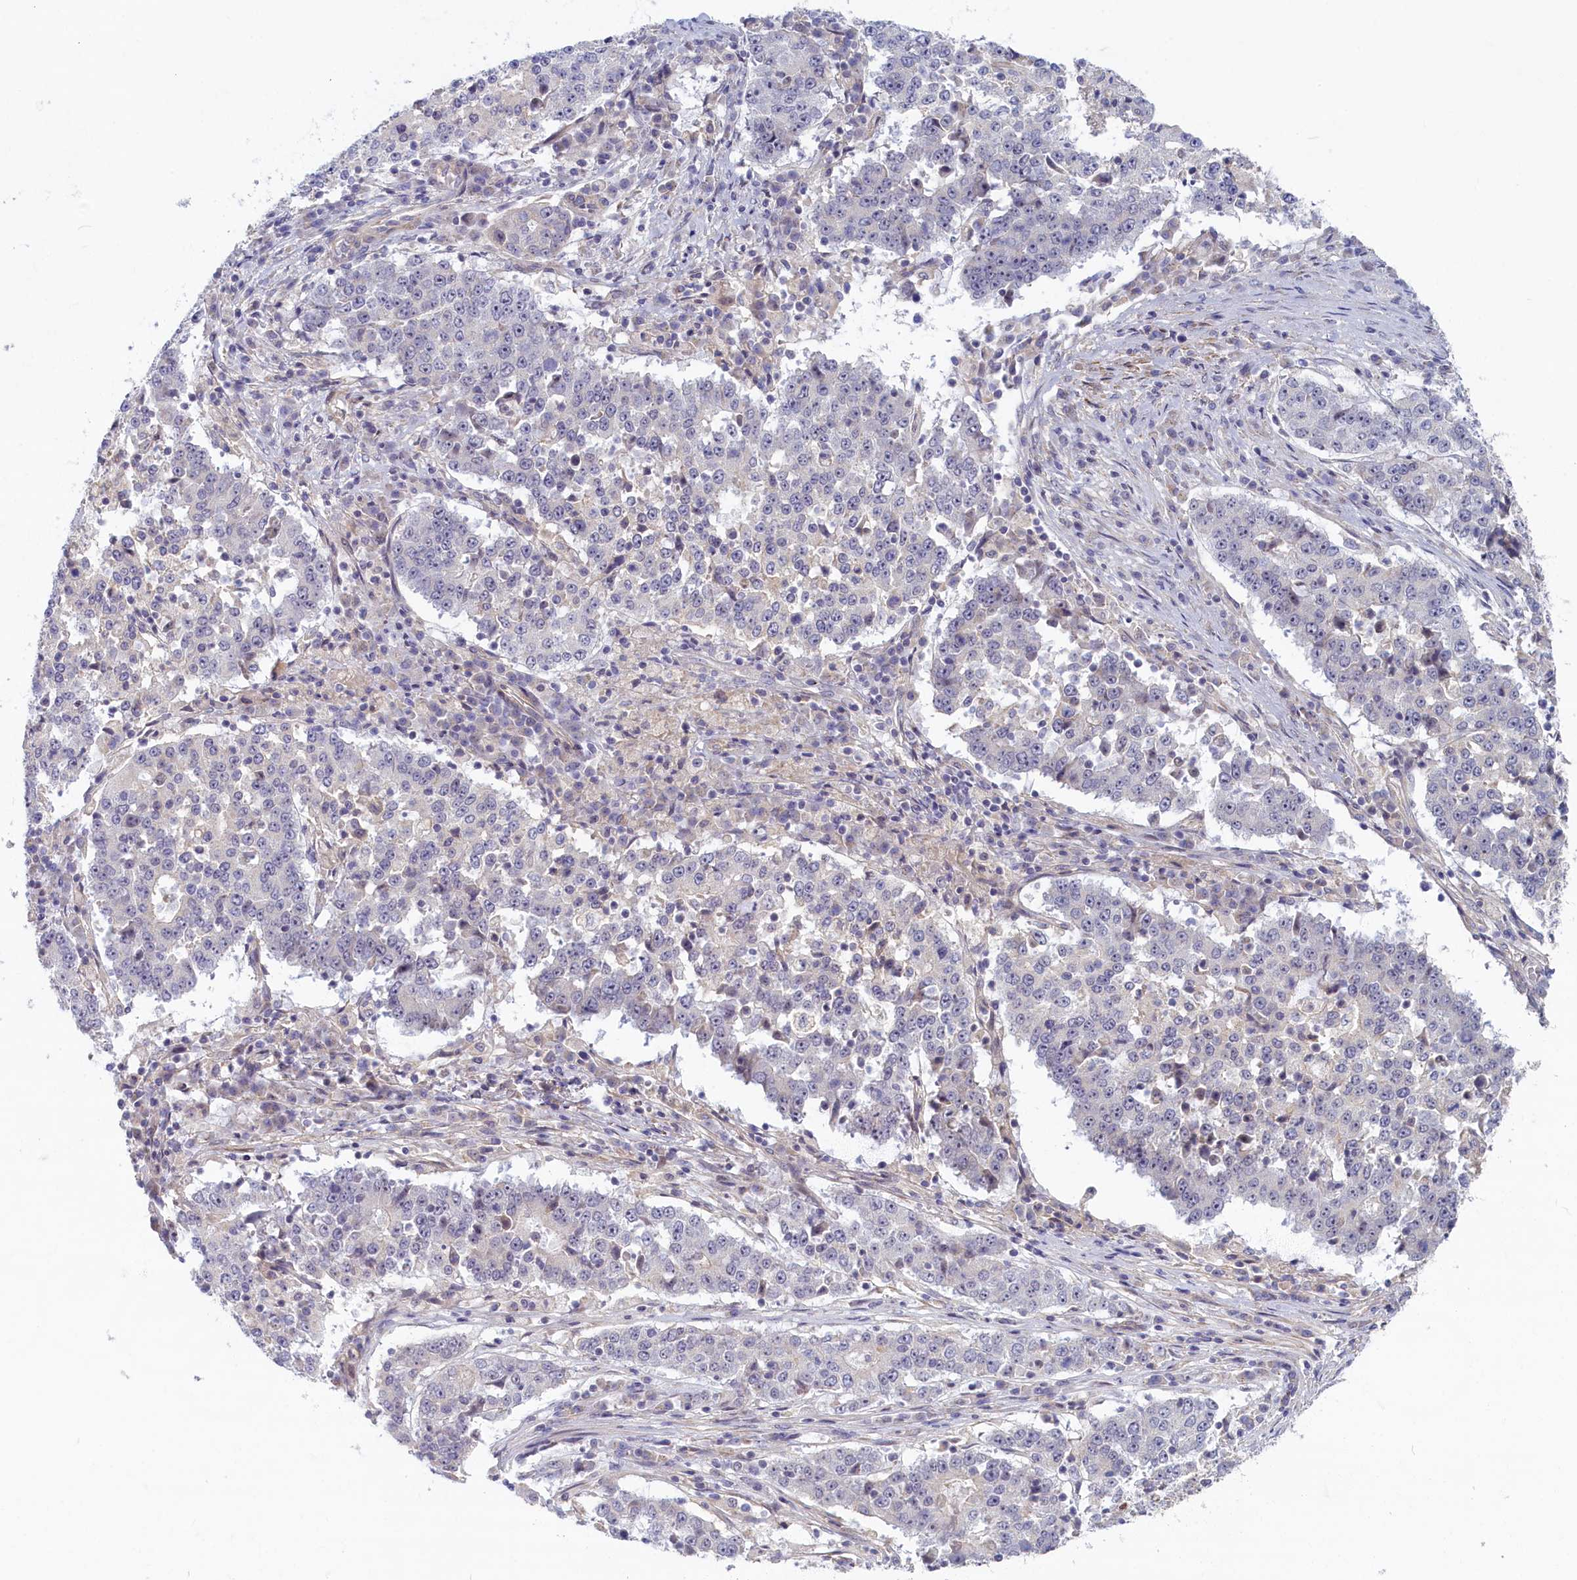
{"staining": {"intensity": "negative", "quantity": "none", "location": "none"}, "tissue": "stomach cancer", "cell_type": "Tumor cells", "image_type": "cancer", "snomed": [{"axis": "morphology", "description": "Adenocarcinoma, NOS"}, {"axis": "topography", "description": "Stomach"}], "caption": "There is no significant expression in tumor cells of stomach cancer (adenocarcinoma).", "gene": "TRPM4", "patient": {"sex": "male", "age": 59}}